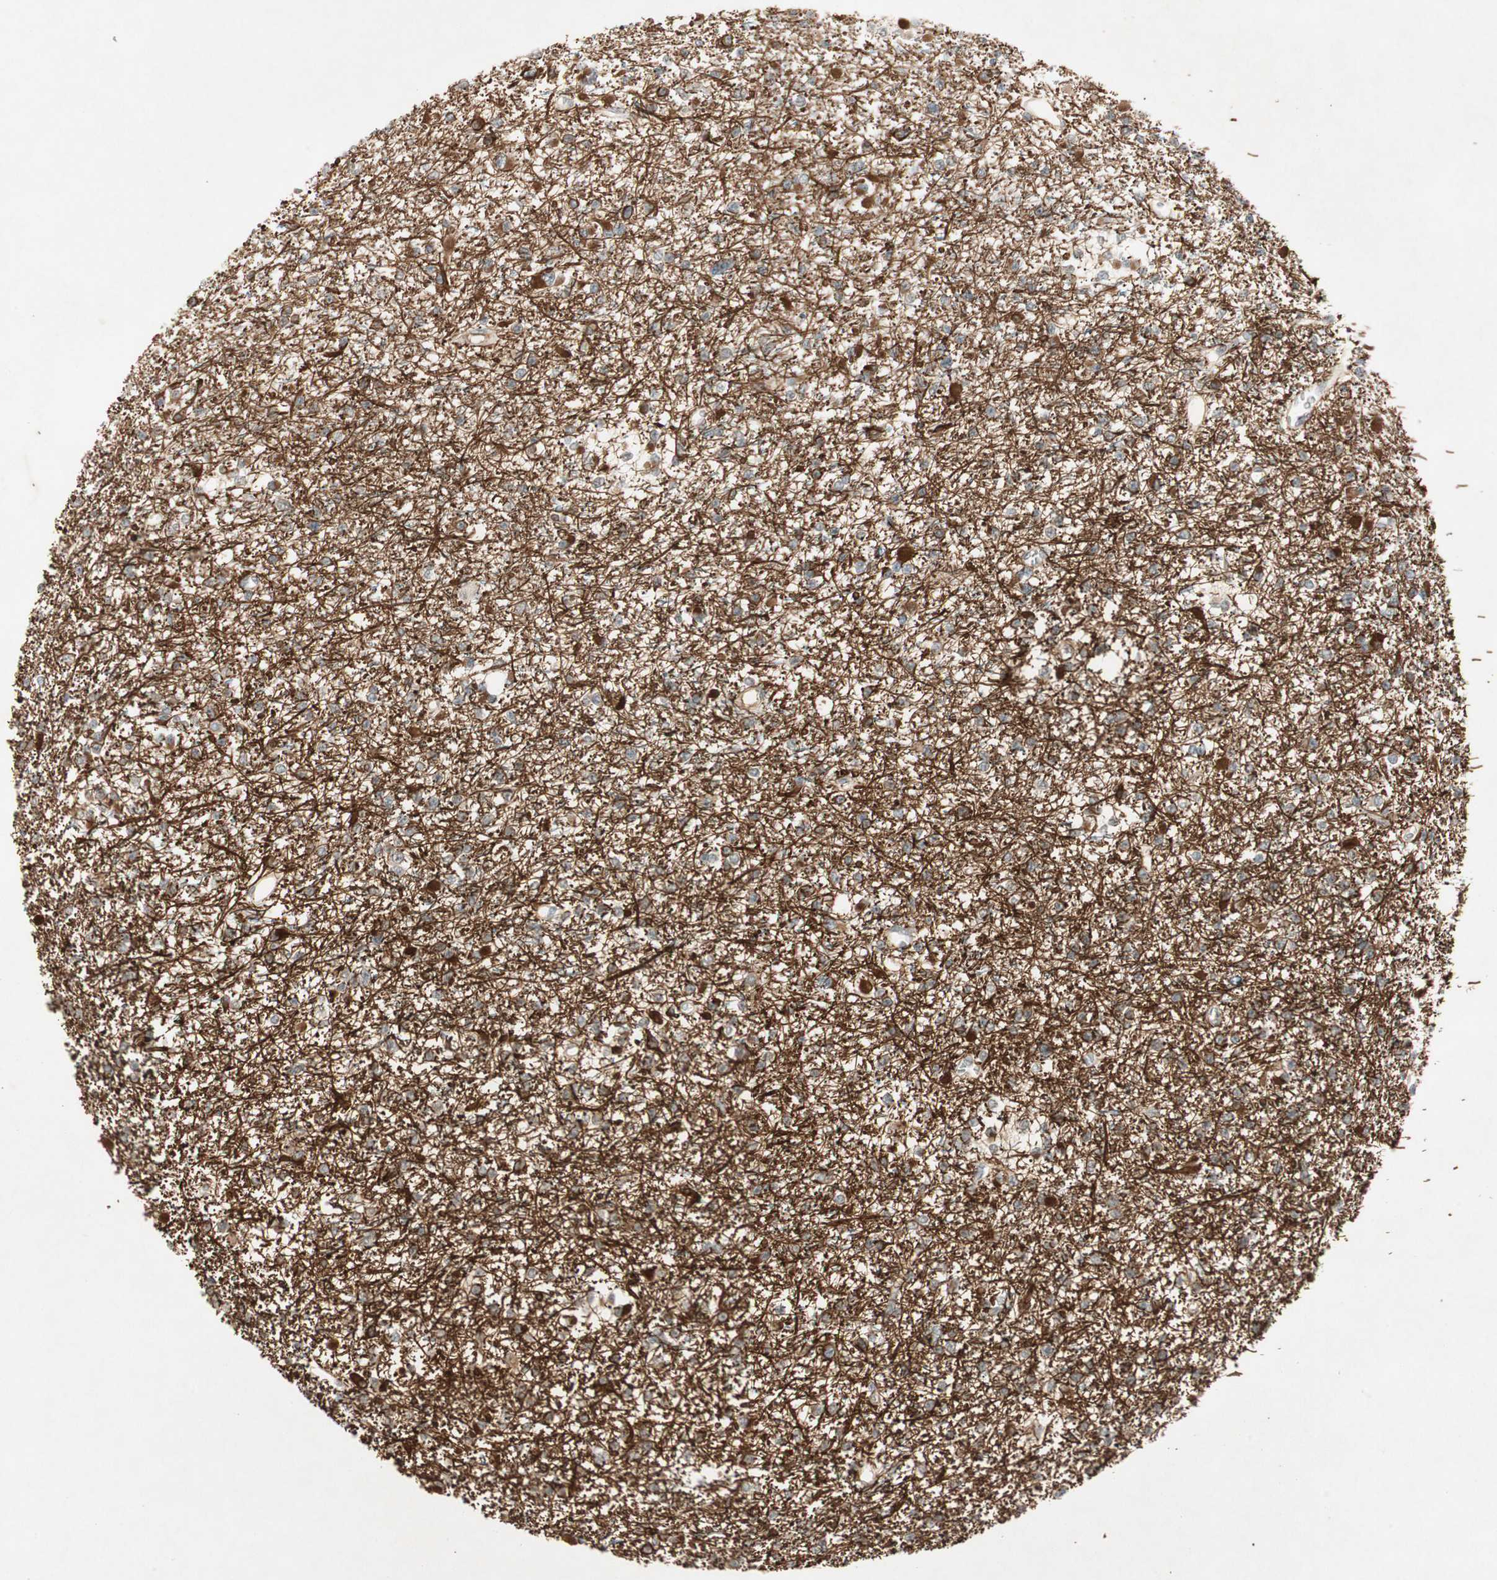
{"staining": {"intensity": "strong", "quantity": "<25%", "location": "cytoplasmic/membranous"}, "tissue": "glioma", "cell_type": "Tumor cells", "image_type": "cancer", "snomed": [{"axis": "morphology", "description": "Glioma, malignant, Low grade"}, {"axis": "topography", "description": "Brain"}], "caption": "A photomicrograph showing strong cytoplasmic/membranous staining in about <25% of tumor cells in glioma, as visualized by brown immunohistochemical staining.", "gene": "RNGTT", "patient": {"sex": "female", "age": 22}}